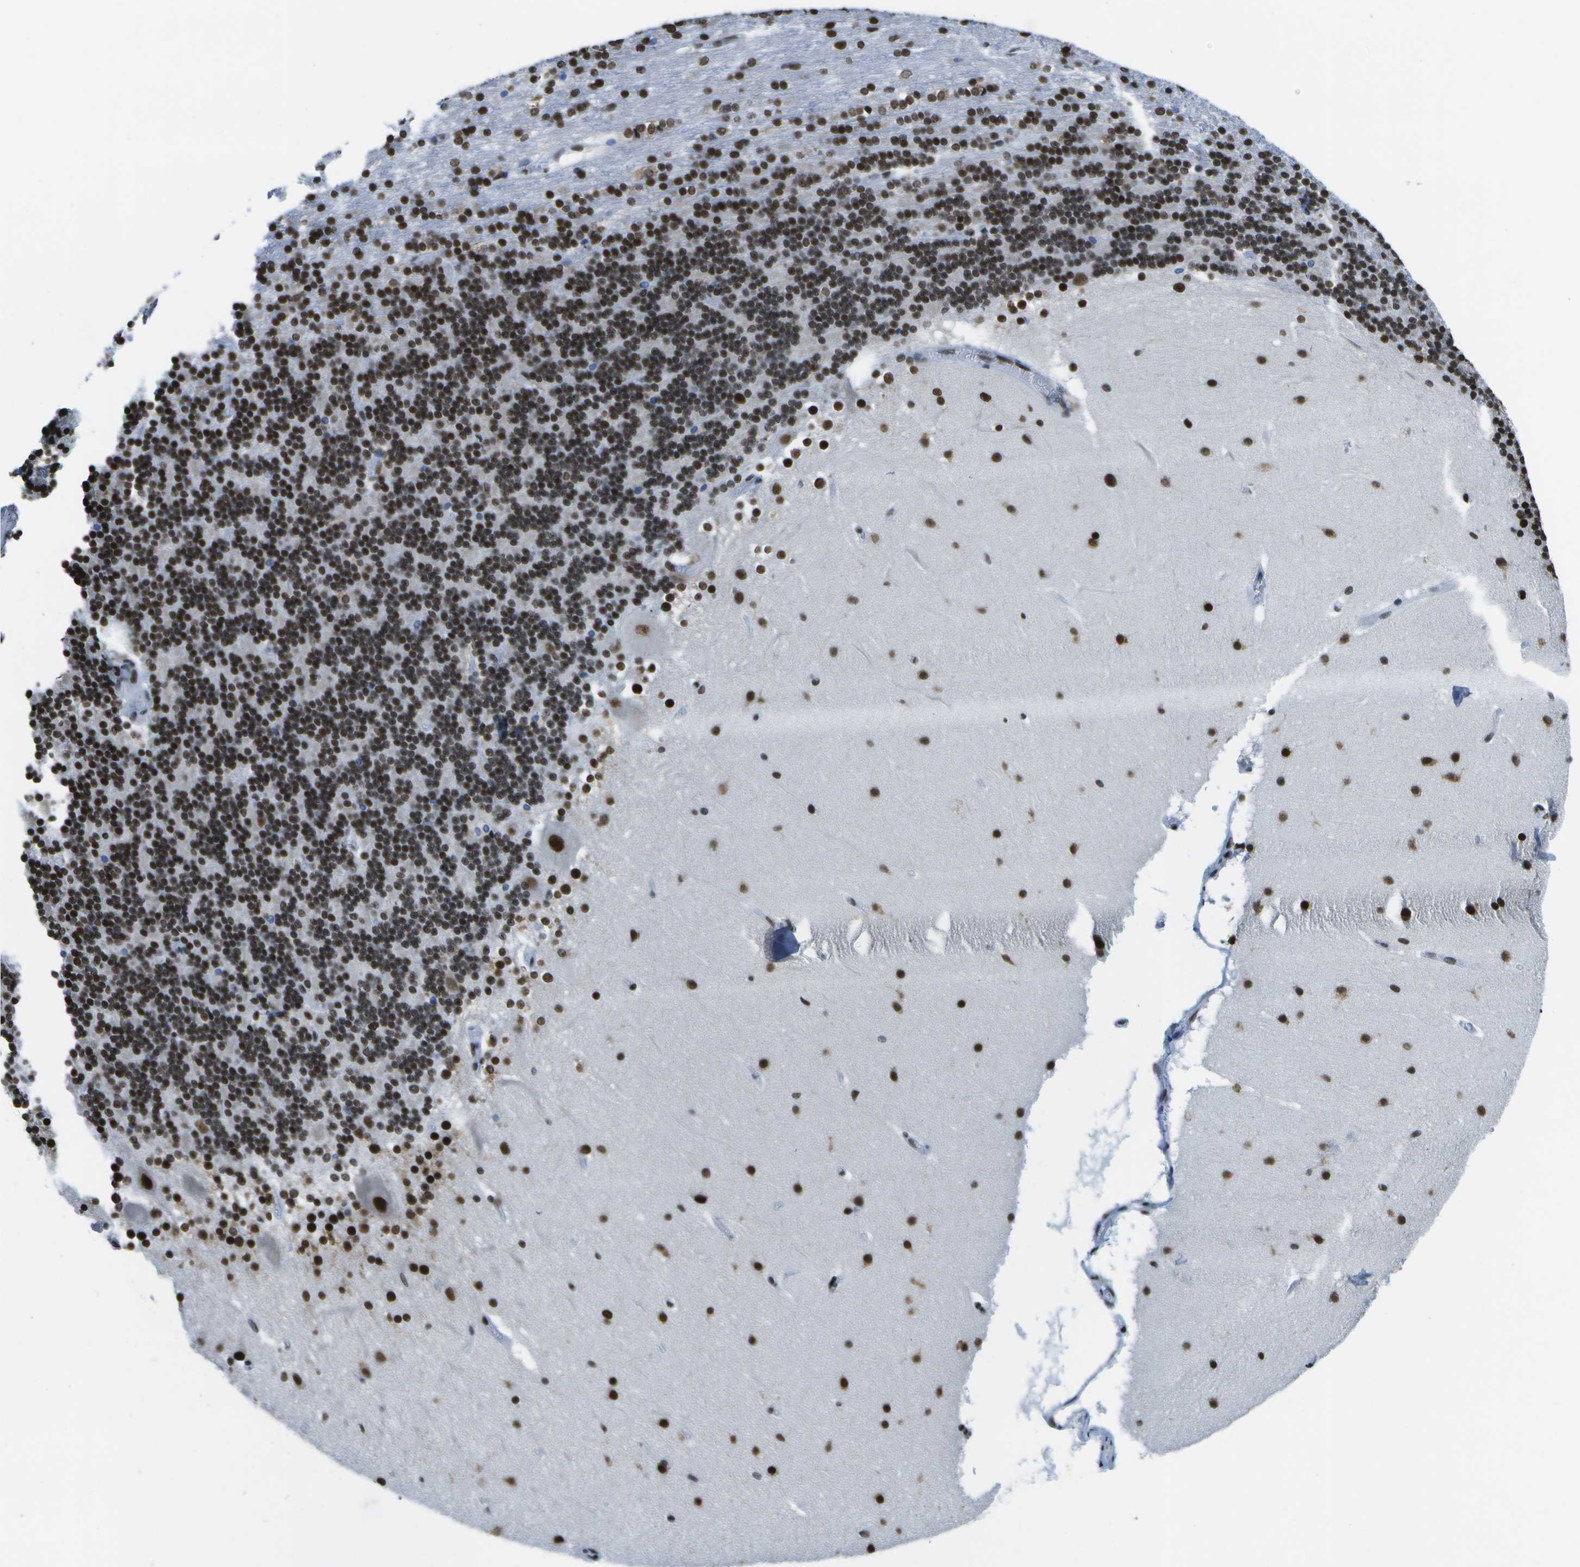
{"staining": {"intensity": "strong", "quantity": ">75%", "location": "nuclear"}, "tissue": "cerebellum", "cell_type": "Cells in granular layer", "image_type": "normal", "snomed": [{"axis": "morphology", "description": "Normal tissue, NOS"}, {"axis": "topography", "description": "Cerebellum"}], "caption": "A histopathology image of human cerebellum stained for a protein exhibits strong nuclear brown staining in cells in granular layer.", "gene": "NSRP1", "patient": {"sex": "female", "age": 19}}